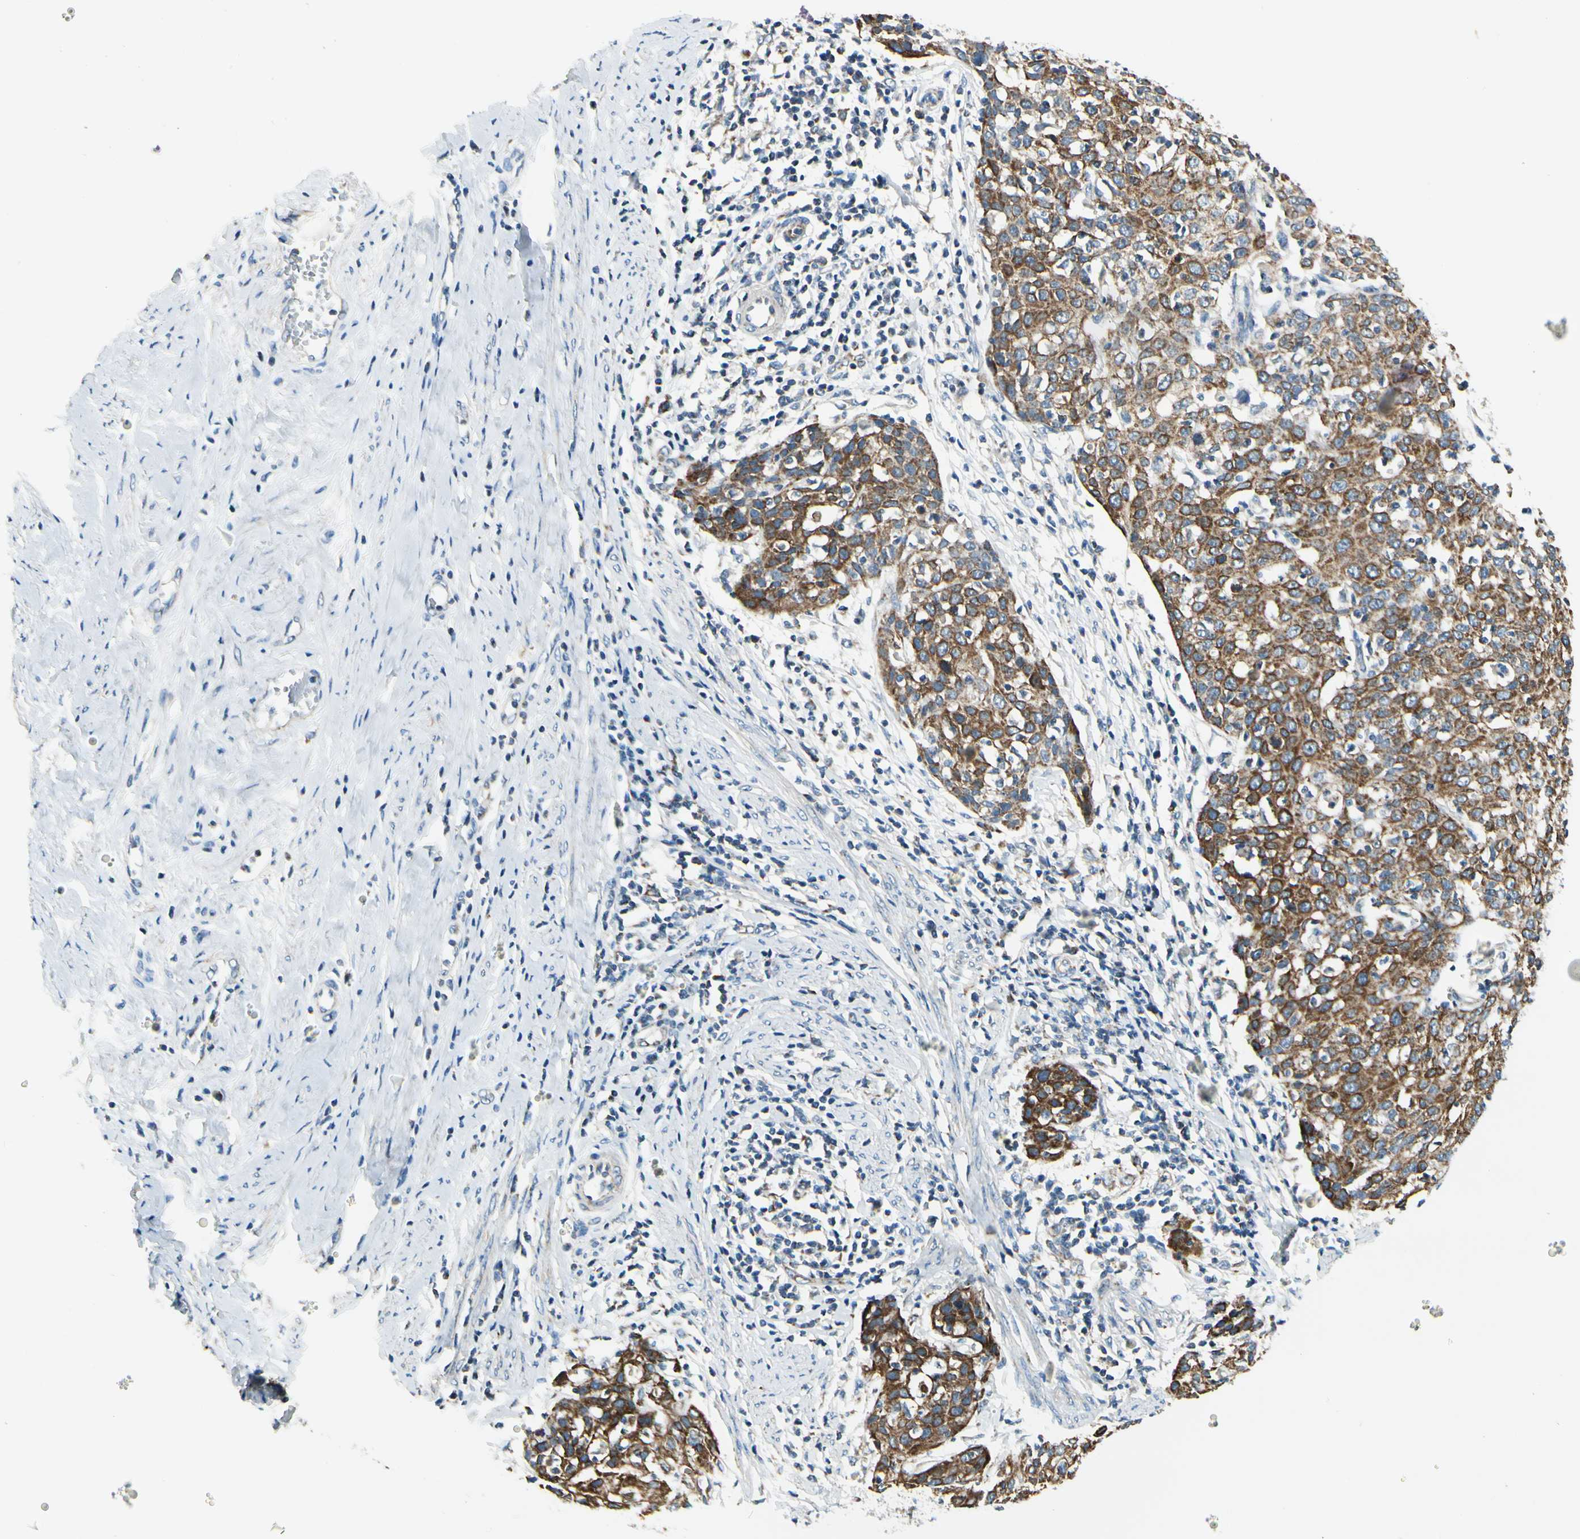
{"staining": {"intensity": "strong", "quantity": ">75%", "location": "cytoplasmic/membranous"}, "tissue": "cervical cancer", "cell_type": "Tumor cells", "image_type": "cancer", "snomed": [{"axis": "morphology", "description": "Squamous cell carcinoma, NOS"}, {"axis": "topography", "description": "Cervix"}], "caption": "Immunohistochemistry (DAB (3,3'-diaminobenzidine)) staining of cervical cancer exhibits strong cytoplasmic/membranous protein staining in approximately >75% of tumor cells. The staining is performed using DAB brown chromogen to label protein expression. The nuclei are counter-stained blue using hematoxylin.", "gene": "EPHB3", "patient": {"sex": "female", "age": 38}}